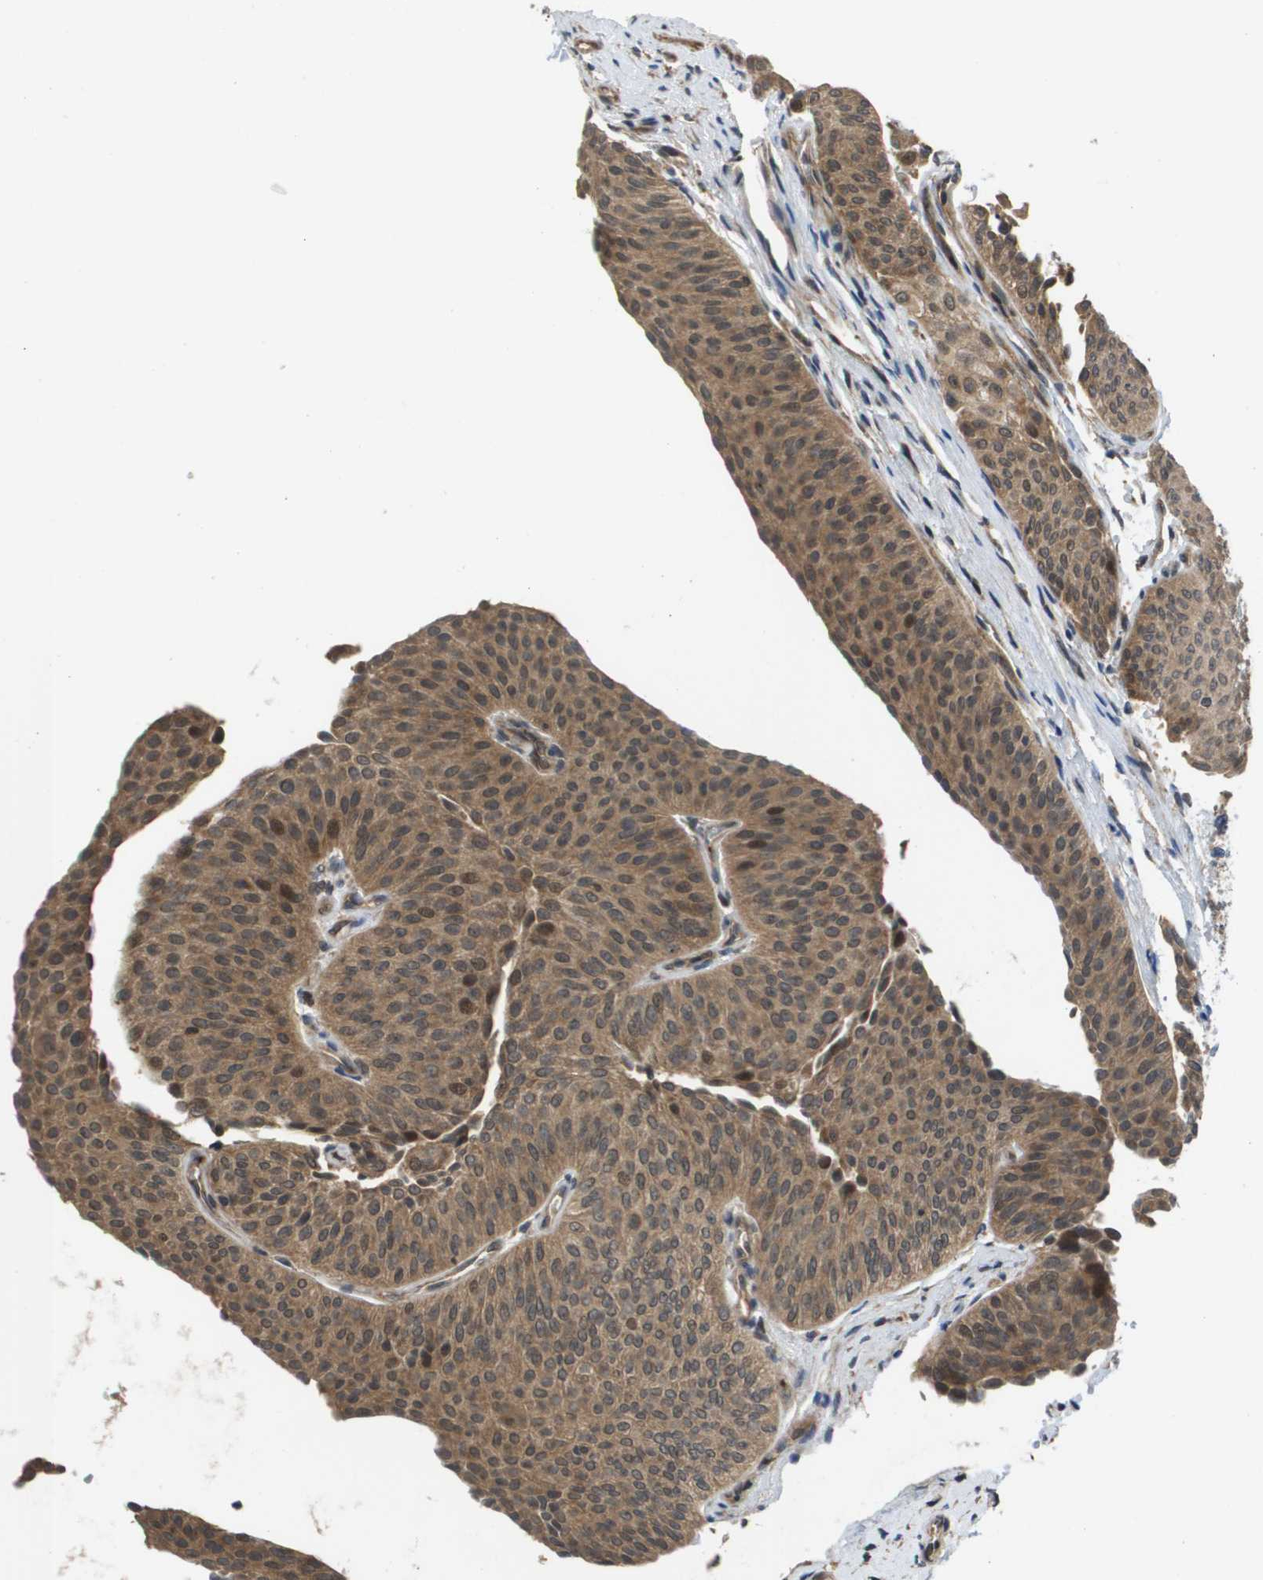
{"staining": {"intensity": "moderate", "quantity": ">75%", "location": "cytoplasmic/membranous,nuclear"}, "tissue": "urothelial cancer", "cell_type": "Tumor cells", "image_type": "cancer", "snomed": [{"axis": "morphology", "description": "Urothelial carcinoma, Low grade"}, {"axis": "topography", "description": "Urinary bladder"}], "caption": "A brown stain shows moderate cytoplasmic/membranous and nuclear positivity of a protein in urothelial cancer tumor cells. The protein is stained brown, and the nuclei are stained in blue (DAB IHC with brightfield microscopy, high magnification).", "gene": "RBM38", "patient": {"sex": "female", "age": 60}}